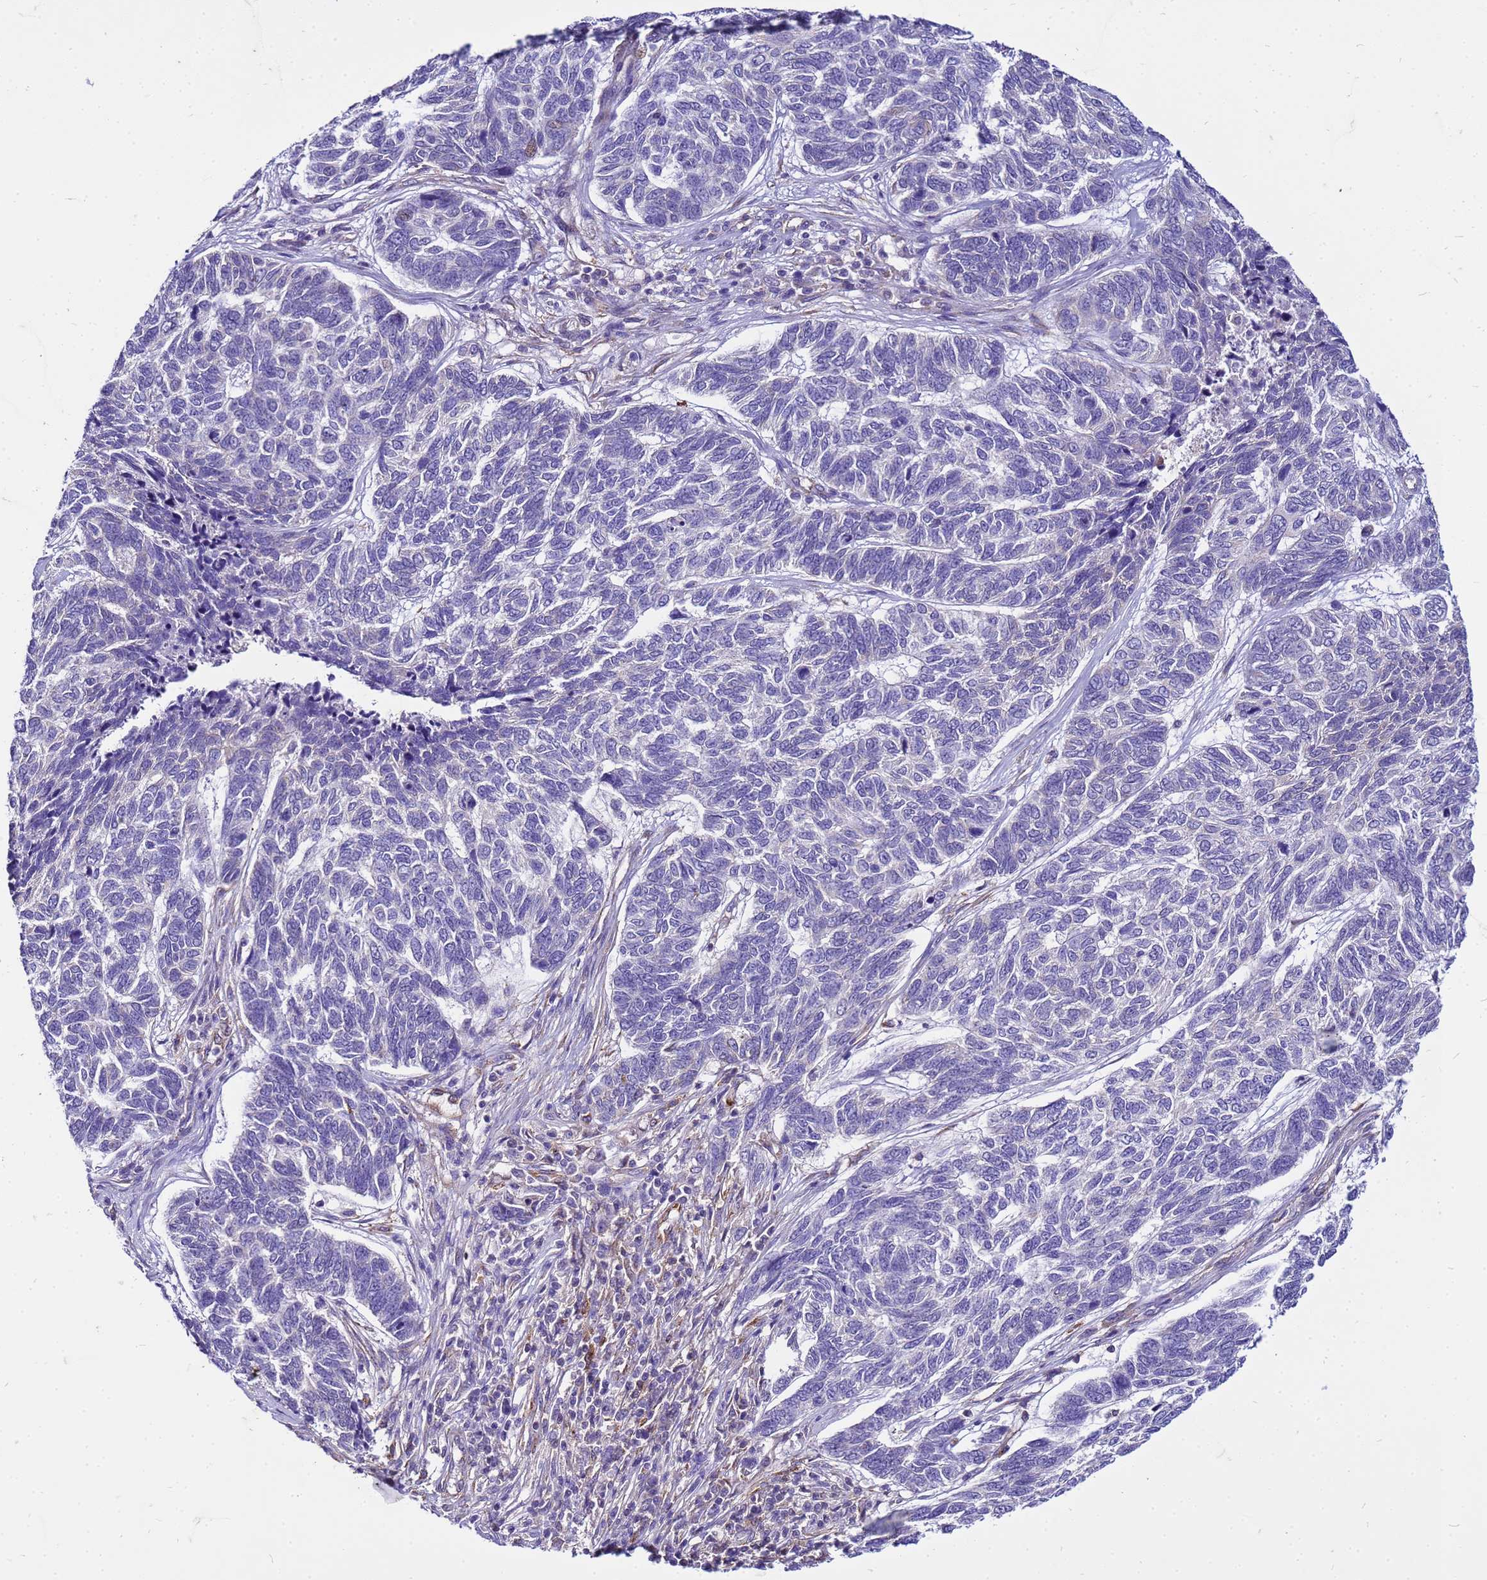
{"staining": {"intensity": "negative", "quantity": "none", "location": "none"}, "tissue": "skin cancer", "cell_type": "Tumor cells", "image_type": "cancer", "snomed": [{"axis": "morphology", "description": "Basal cell carcinoma"}, {"axis": "topography", "description": "Skin"}], "caption": "IHC of human skin basal cell carcinoma exhibits no staining in tumor cells. (Stains: DAB (3,3'-diaminobenzidine) immunohistochemistry with hematoxylin counter stain, Microscopy: brightfield microscopy at high magnification).", "gene": "PKD1", "patient": {"sex": "female", "age": 65}}